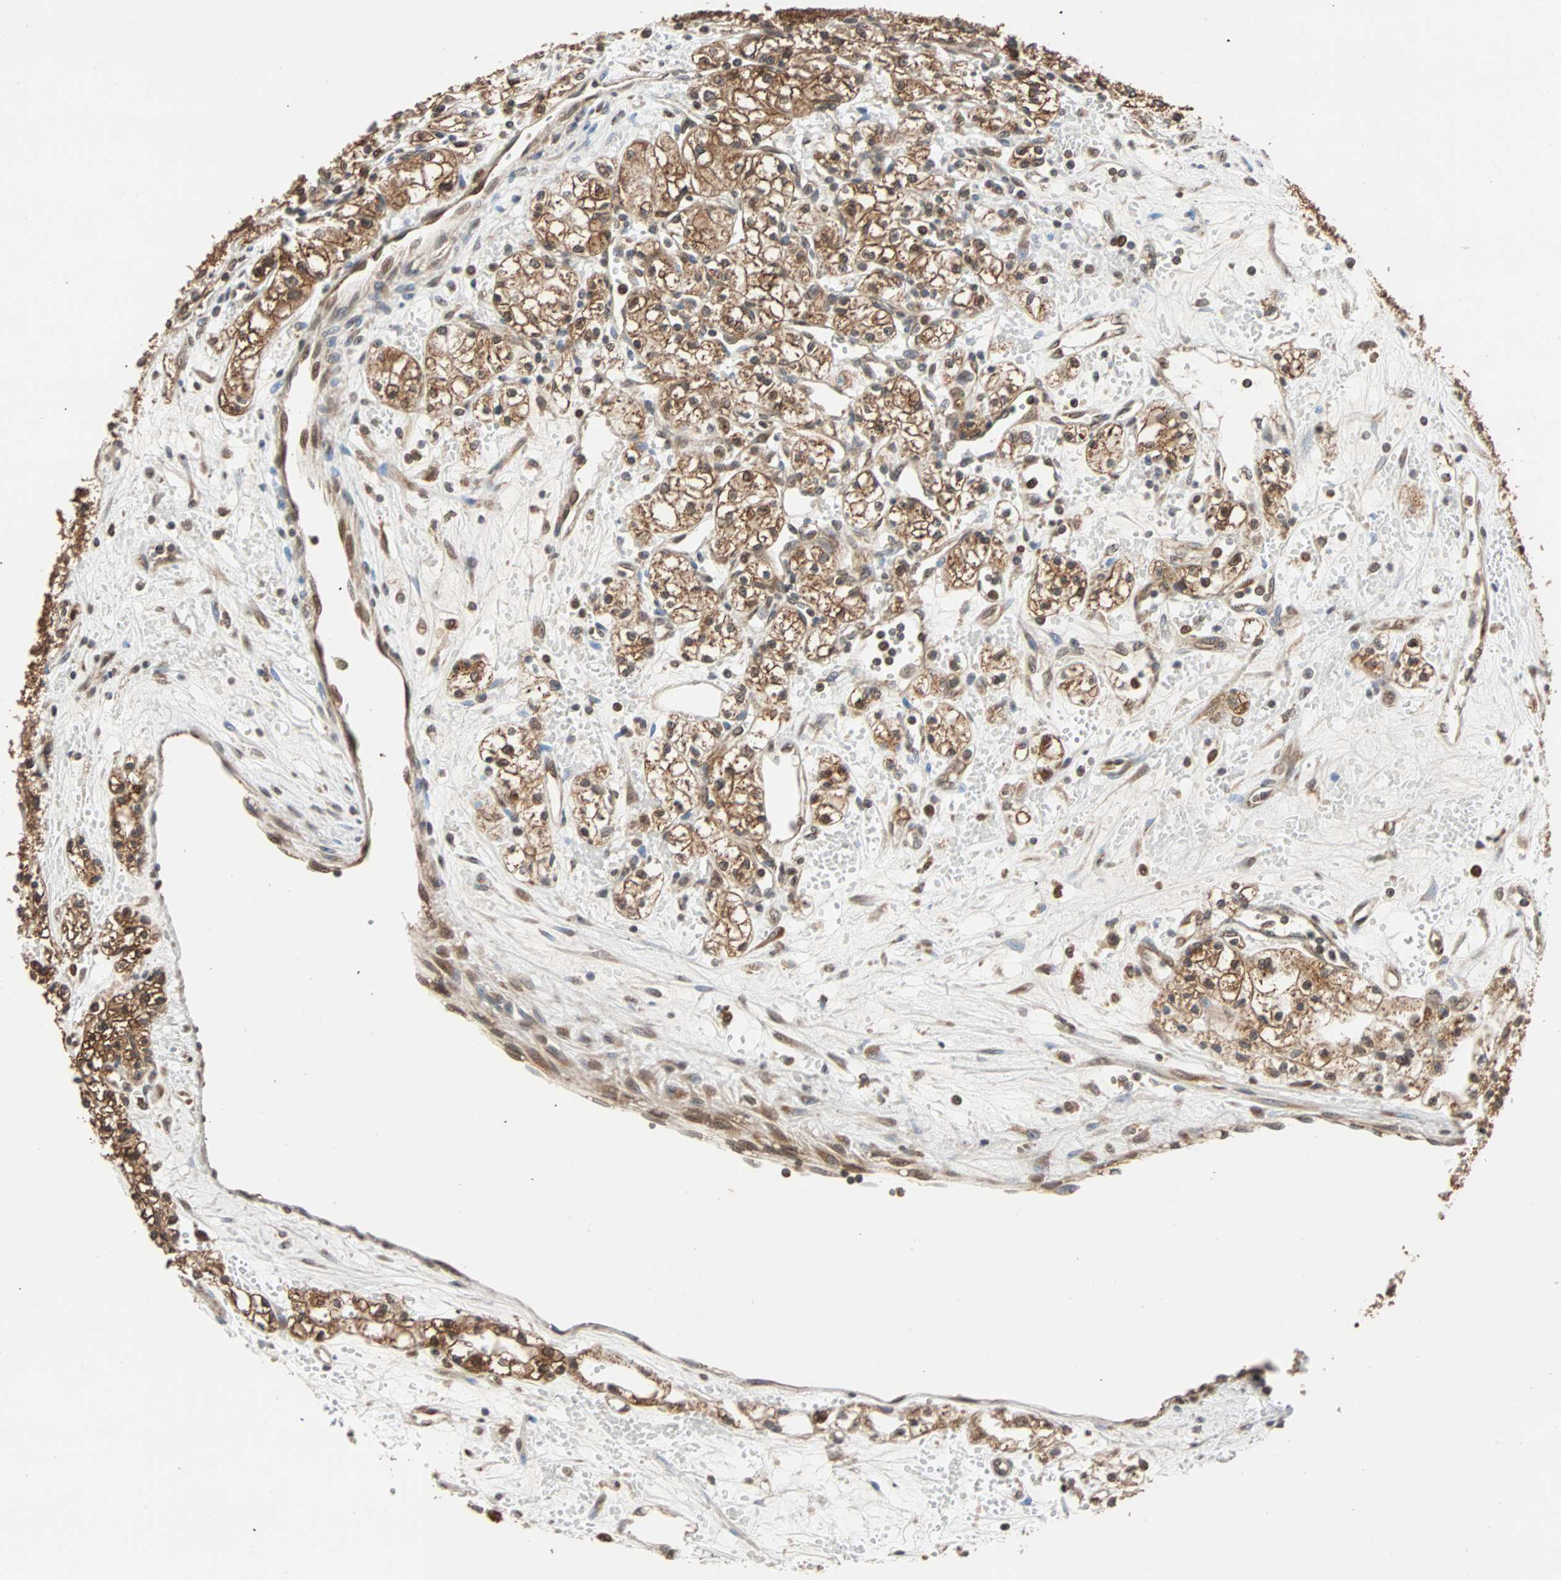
{"staining": {"intensity": "moderate", "quantity": ">75%", "location": "cytoplasmic/membranous"}, "tissue": "renal cancer", "cell_type": "Tumor cells", "image_type": "cancer", "snomed": [{"axis": "morphology", "description": "Normal tissue, NOS"}, {"axis": "morphology", "description": "Adenocarcinoma, NOS"}, {"axis": "topography", "description": "Kidney"}], "caption": "Renal cancer (adenocarcinoma) tissue displays moderate cytoplasmic/membranous positivity in approximately >75% of tumor cells, visualized by immunohistochemistry.", "gene": "AUP1", "patient": {"sex": "male", "age": 59}}